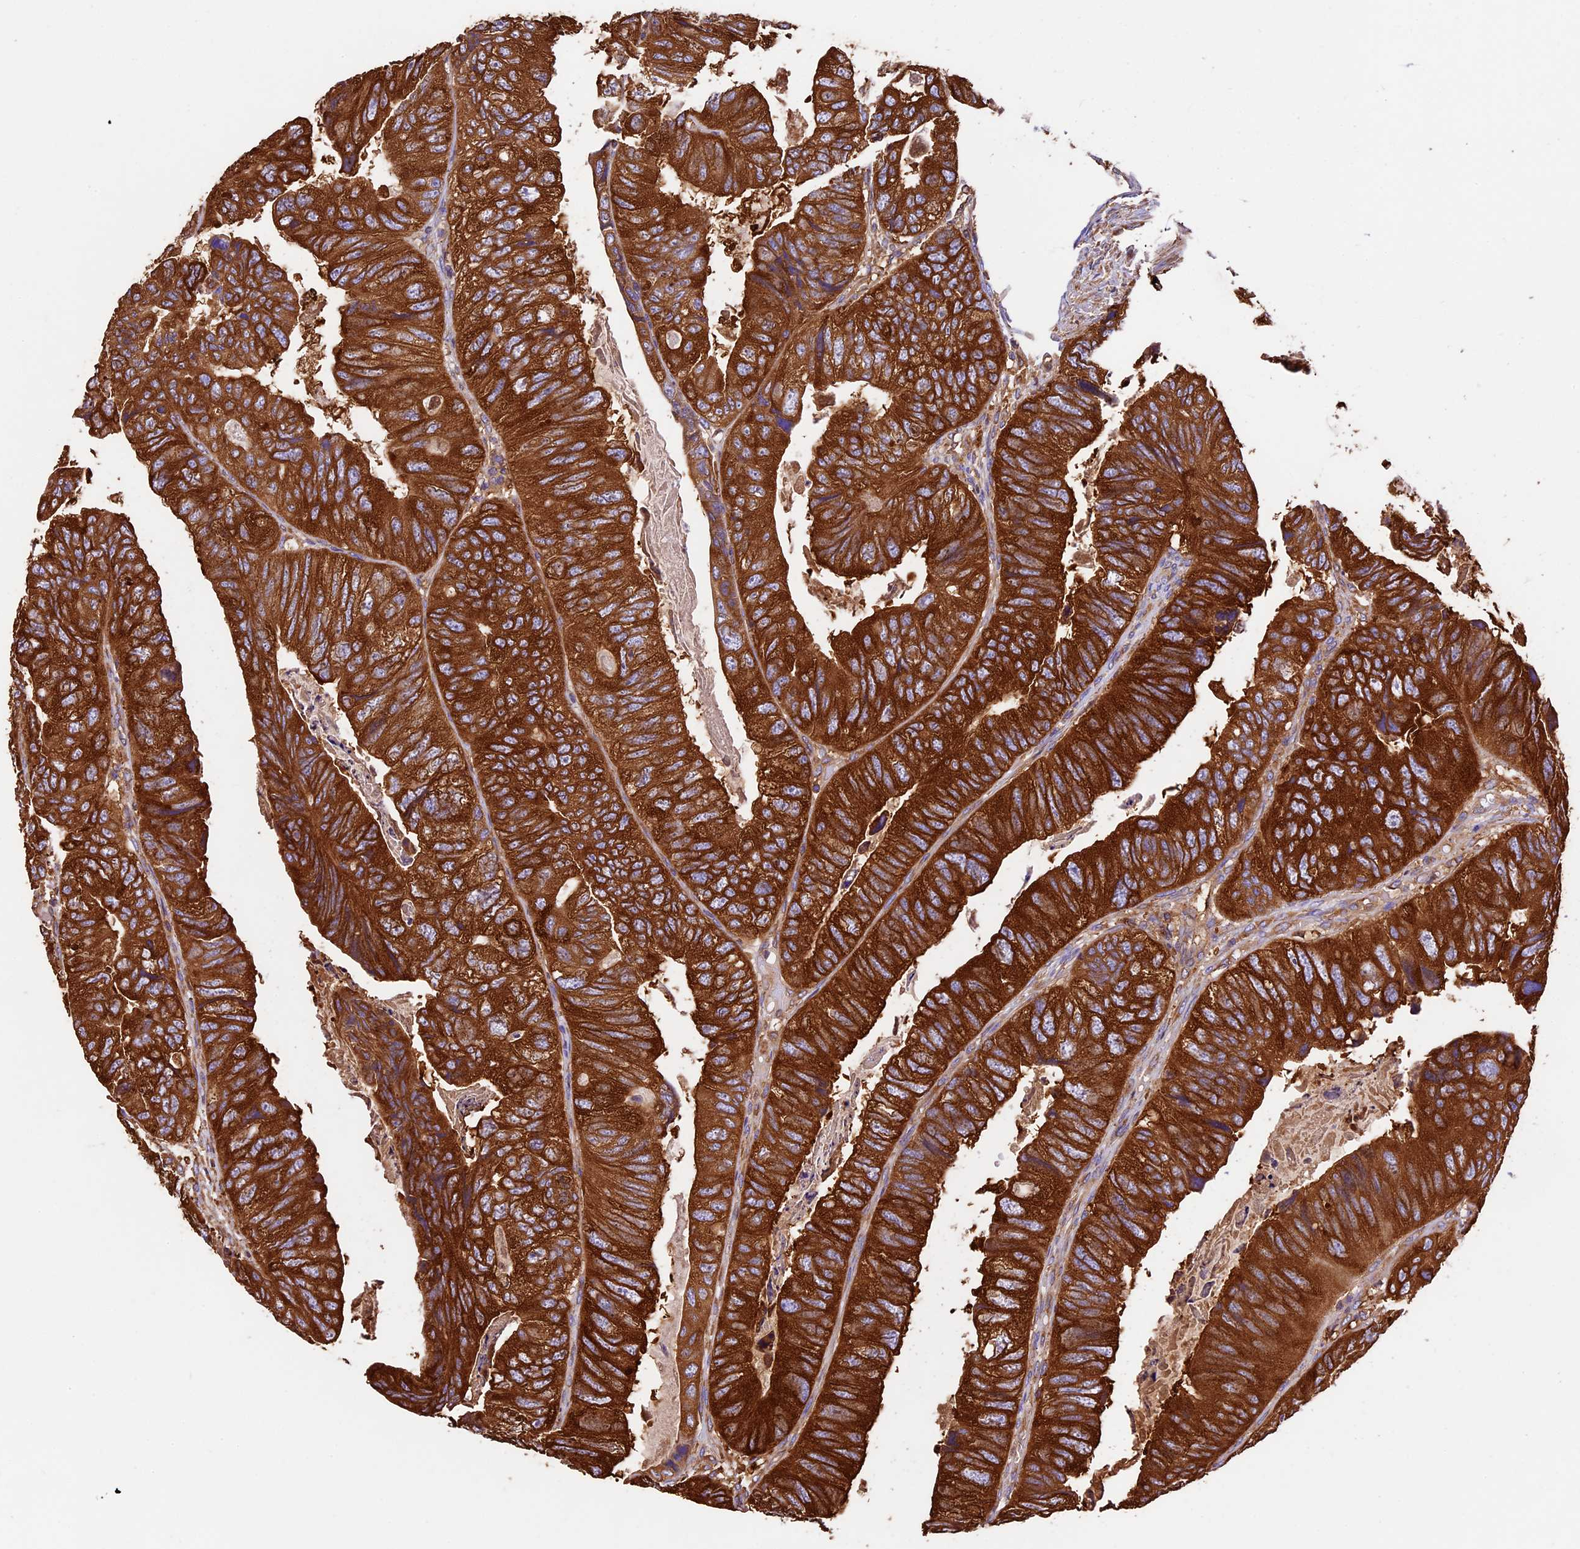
{"staining": {"intensity": "strong", "quantity": ">75%", "location": "cytoplasmic/membranous"}, "tissue": "colorectal cancer", "cell_type": "Tumor cells", "image_type": "cancer", "snomed": [{"axis": "morphology", "description": "Adenocarcinoma, NOS"}, {"axis": "topography", "description": "Rectum"}], "caption": "Immunohistochemistry staining of adenocarcinoma (colorectal), which shows high levels of strong cytoplasmic/membranous staining in about >75% of tumor cells indicating strong cytoplasmic/membranous protein staining. The staining was performed using DAB (3,3'-diaminobenzidine) (brown) for protein detection and nuclei were counterstained in hematoxylin (blue).", "gene": "KARS1", "patient": {"sex": "male", "age": 63}}